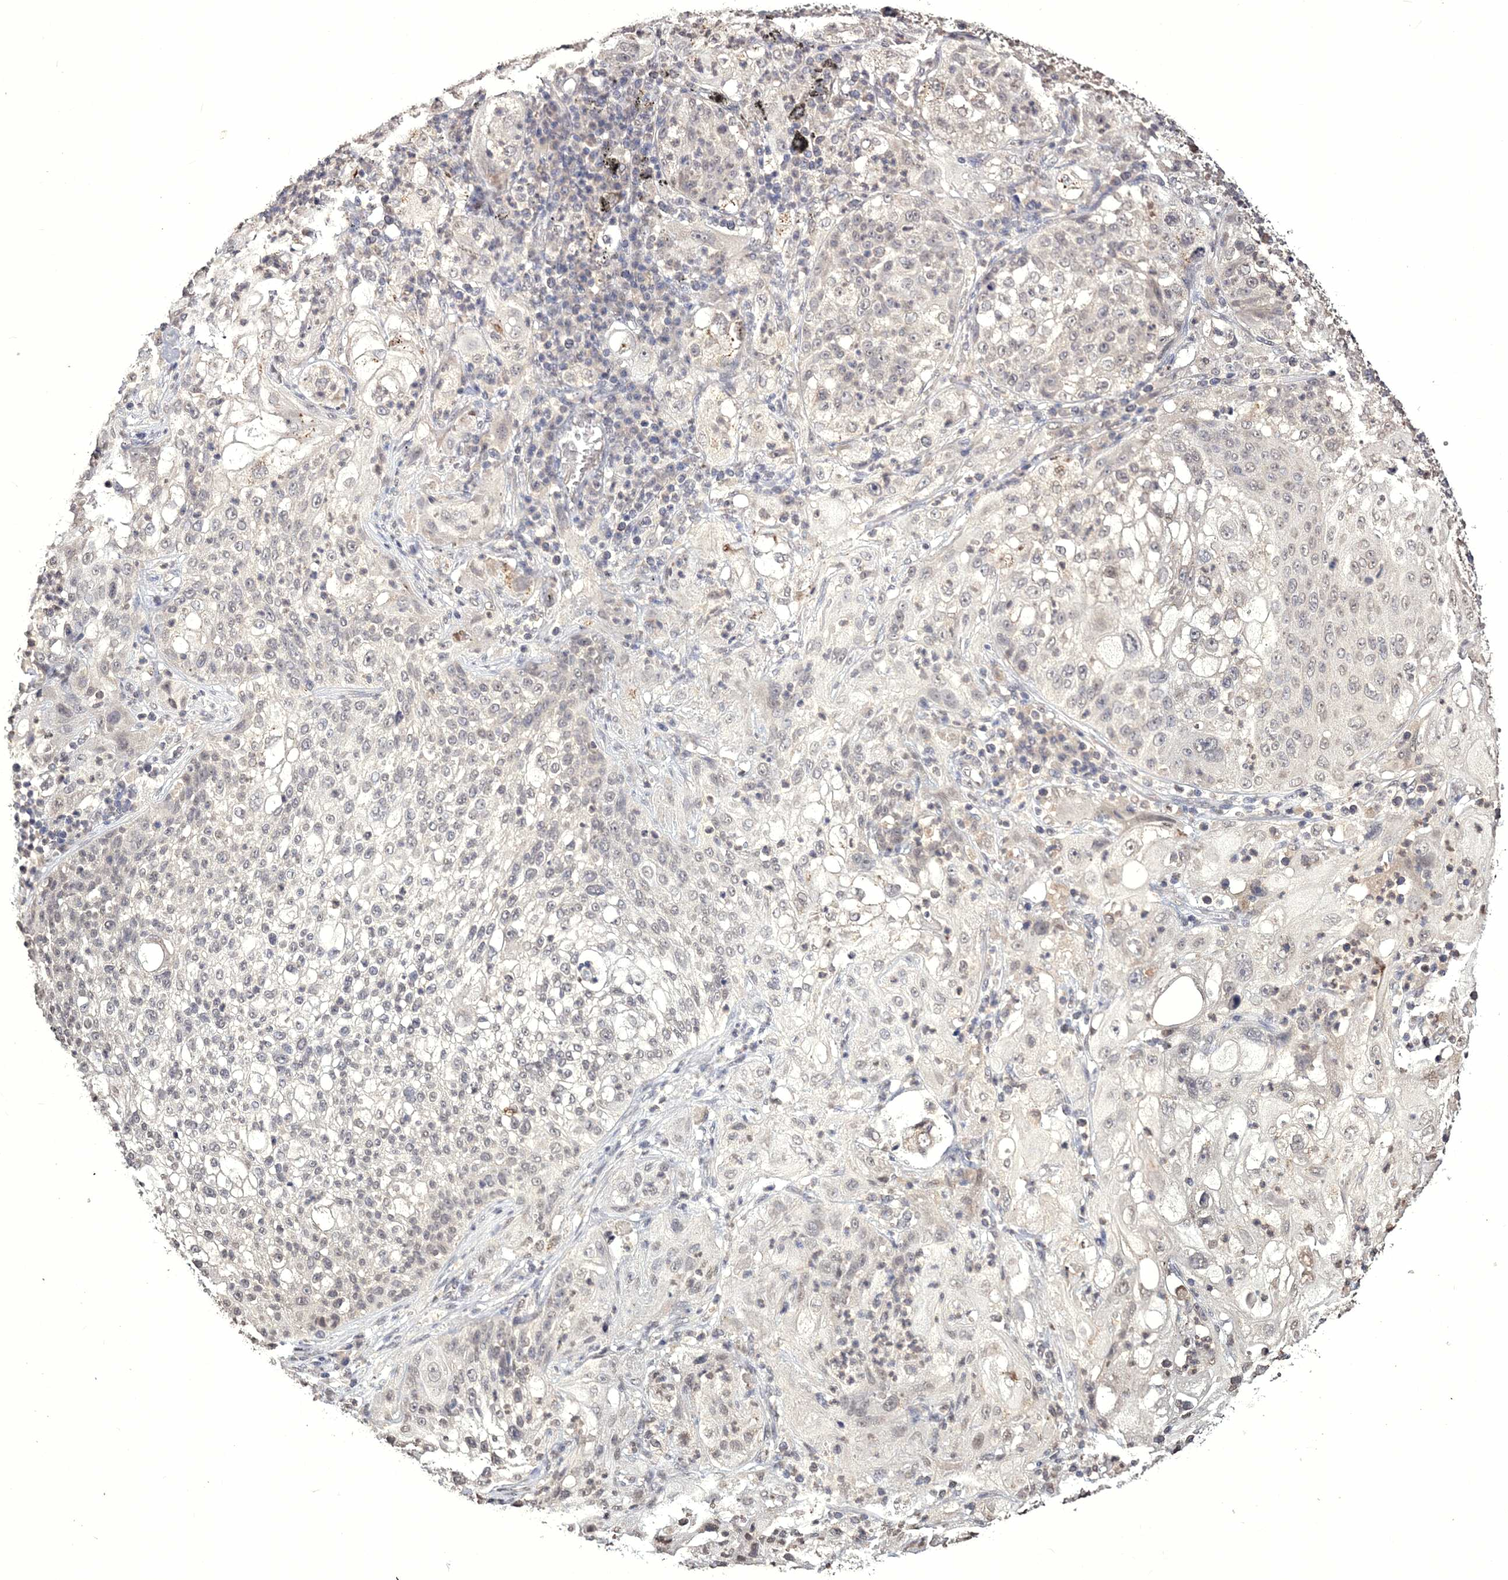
{"staining": {"intensity": "weak", "quantity": "25%-75%", "location": "nuclear"}, "tissue": "lung cancer", "cell_type": "Tumor cells", "image_type": "cancer", "snomed": [{"axis": "morphology", "description": "Inflammation, NOS"}, {"axis": "morphology", "description": "Squamous cell carcinoma, NOS"}, {"axis": "topography", "description": "Lymph node"}, {"axis": "topography", "description": "Soft tissue"}, {"axis": "topography", "description": "Lung"}], "caption": "Squamous cell carcinoma (lung) stained for a protein (brown) exhibits weak nuclear positive expression in approximately 25%-75% of tumor cells.", "gene": "GPN1", "patient": {"sex": "male", "age": 66}}